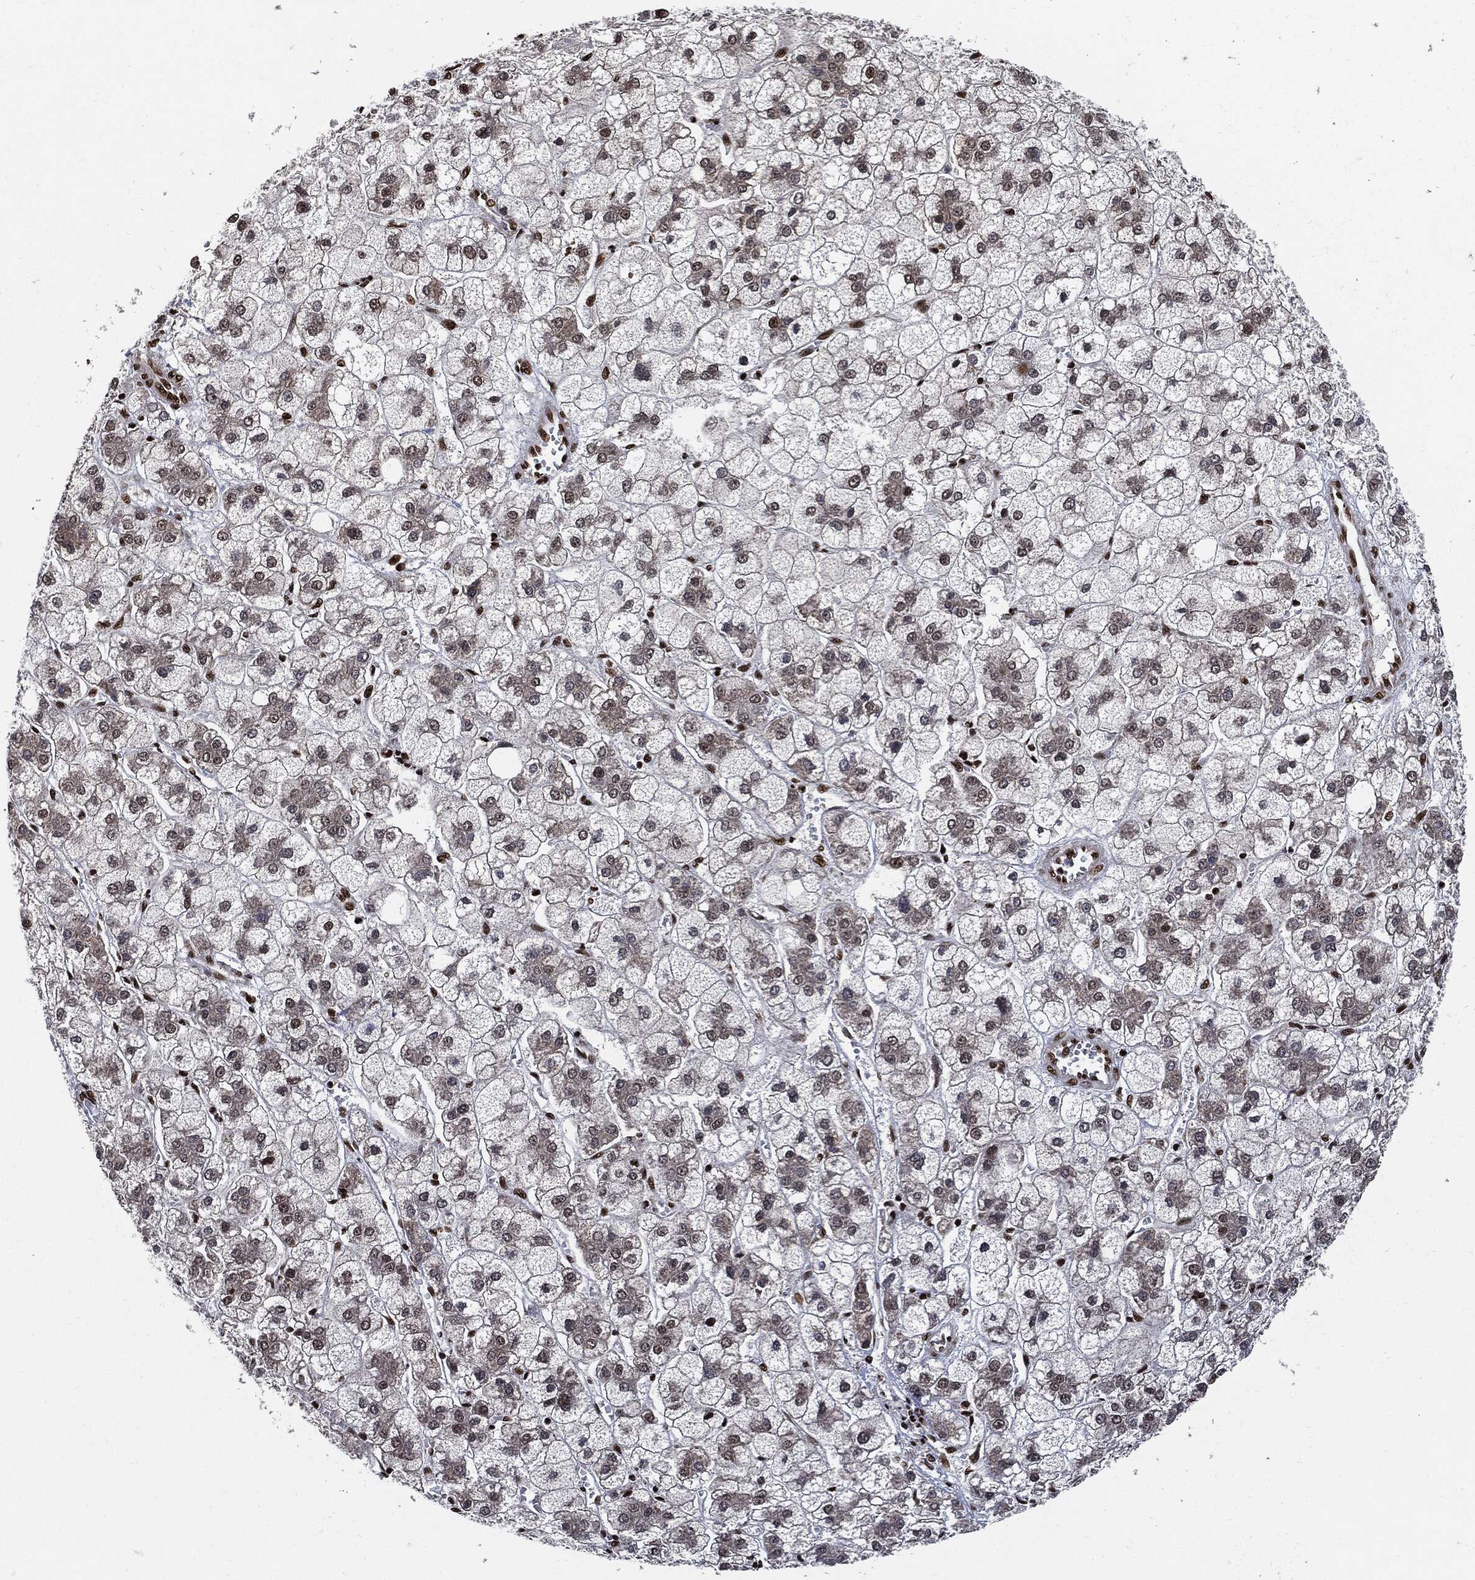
{"staining": {"intensity": "negative", "quantity": "none", "location": "none"}, "tissue": "liver cancer", "cell_type": "Tumor cells", "image_type": "cancer", "snomed": [{"axis": "morphology", "description": "Carcinoma, Hepatocellular, NOS"}, {"axis": "topography", "description": "Liver"}], "caption": "Human liver cancer (hepatocellular carcinoma) stained for a protein using immunohistochemistry exhibits no staining in tumor cells.", "gene": "RECQL", "patient": {"sex": "male", "age": 73}}